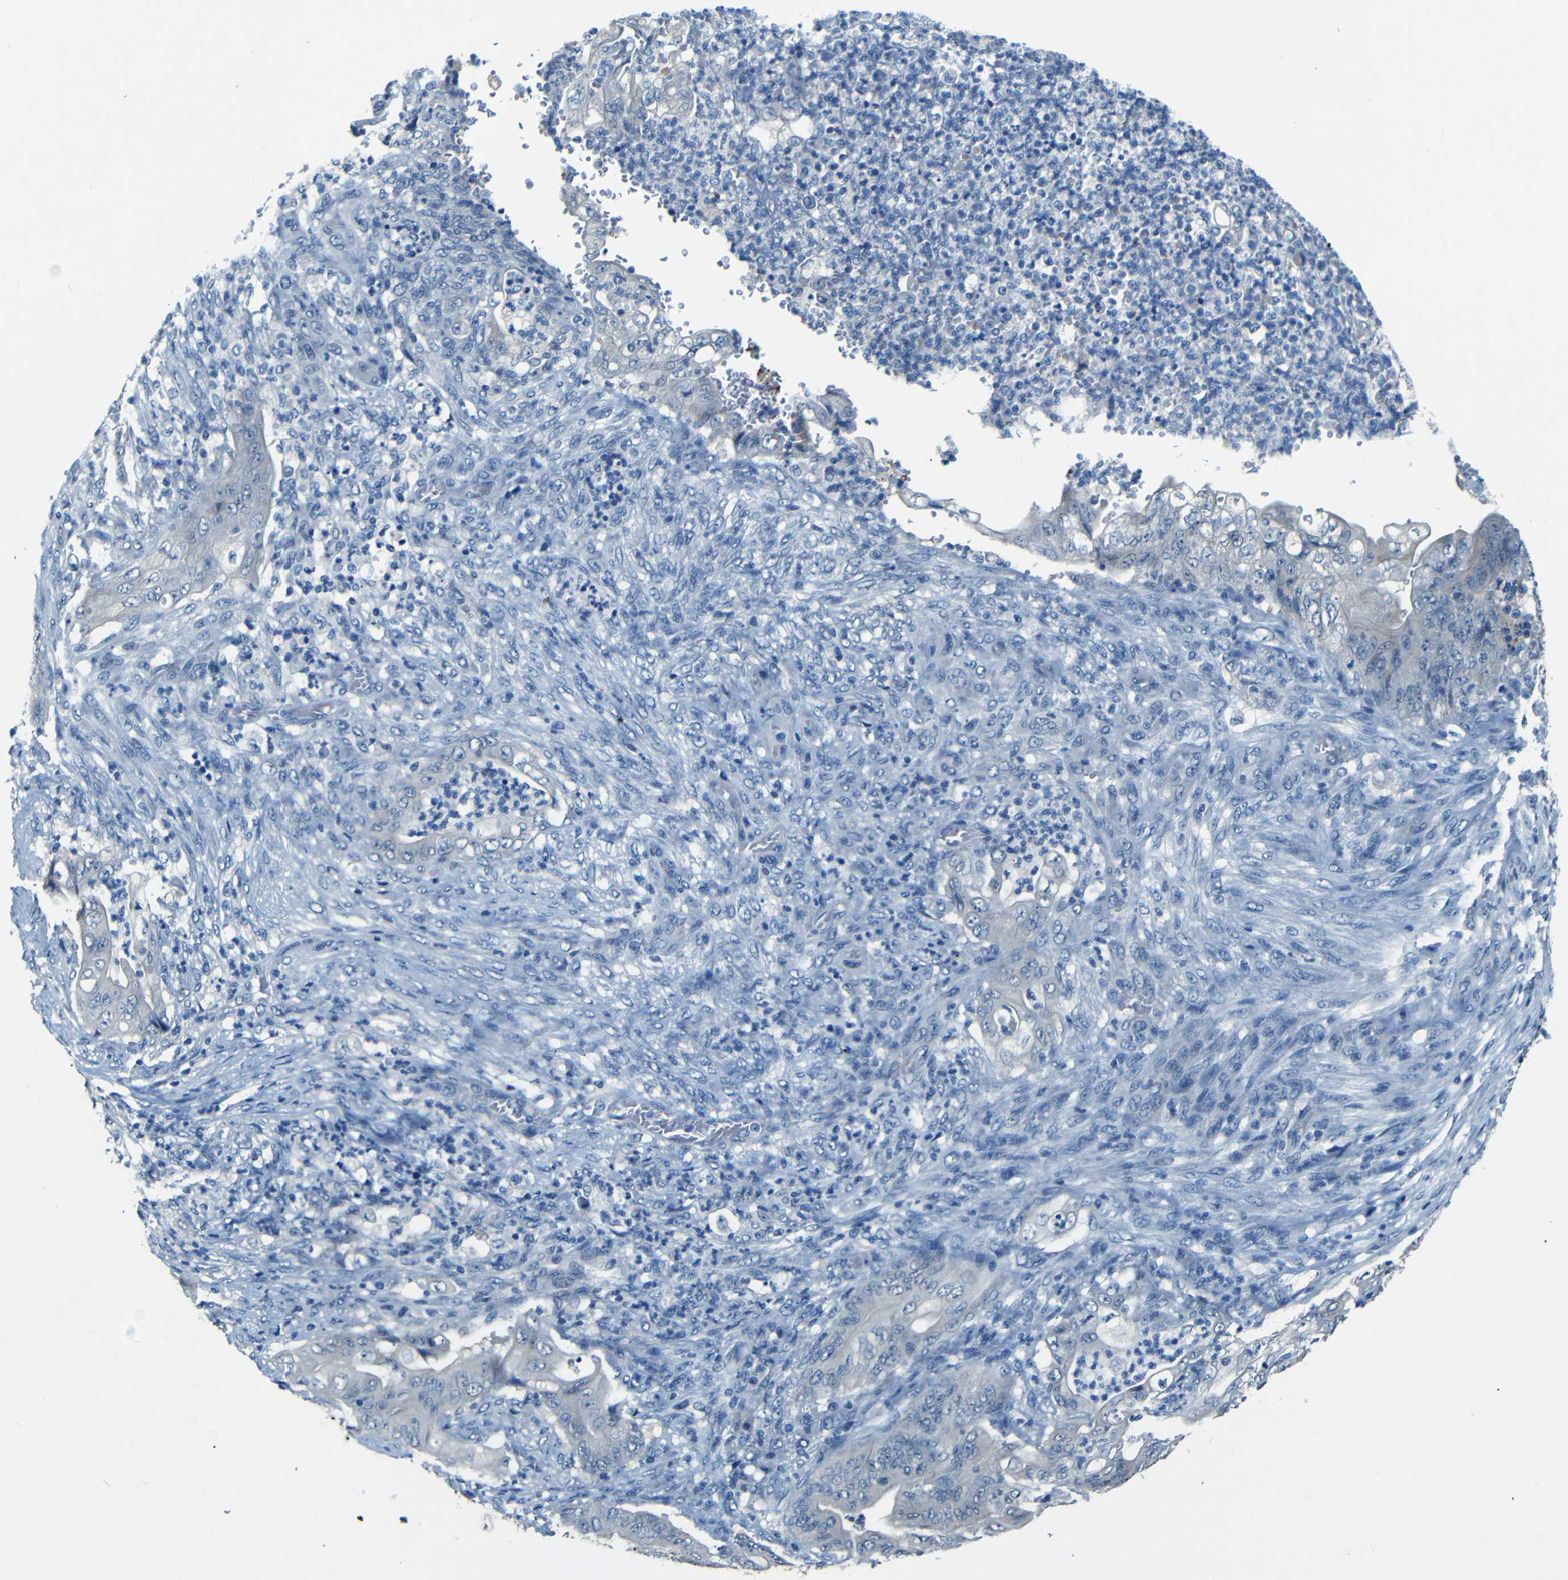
{"staining": {"intensity": "negative", "quantity": "none", "location": "none"}, "tissue": "stomach cancer", "cell_type": "Tumor cells", "image_type": "cancer", "snomed": [{"axis": "morphology", "description": "Adenocarcinoma, NOS"}, {"axis": "topography", "description": "Stomach"}], "caption": "Tumor cells are negative for protein expression in human adenocarcinoma (stomach).", "gene": "ZMAT1", "patient": {"sex": "female", "age": 73}}